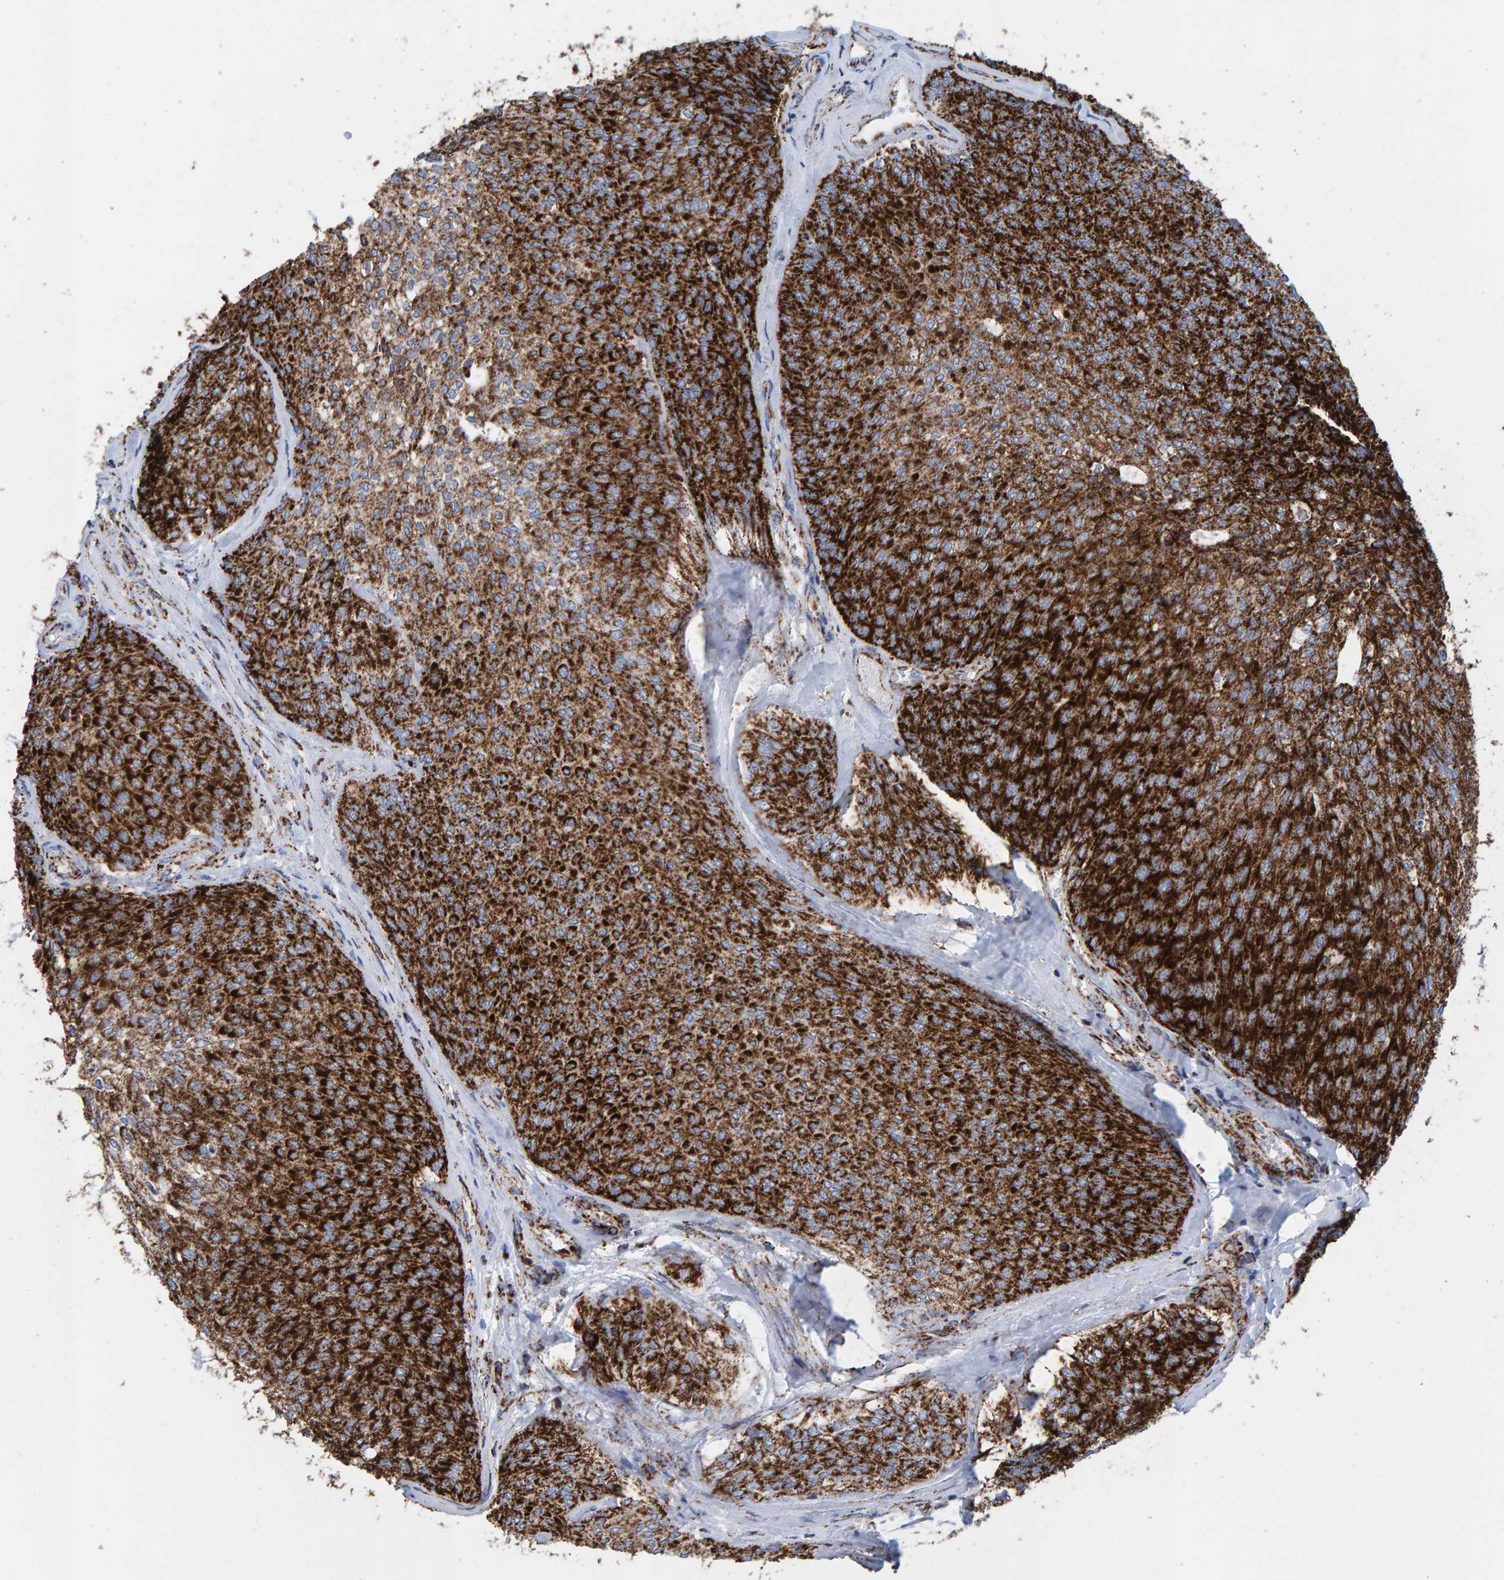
{"staining": {"intensity": "strong", "quantity": ">75%", "location": "cytoplasmic/membranous"}, "tissue": "urothelial cancer", "cell_type": "Tumor cells", "image_type": "cancer", "snomed": [{"axis": "morphology", "description": "Urothelial carcinoma, Low grade"}, {"axis": "topography", "description": "Urinary bladder"}], "caption": "Immunohistochemical staining of low-grade urothelial carcinoma reveals strong cytoplasmic/membranous protein staining in approximately >75% of tumor cells.", "gene": "ENSG00000262660", "patient": {"sex": "female", "age": 79}}